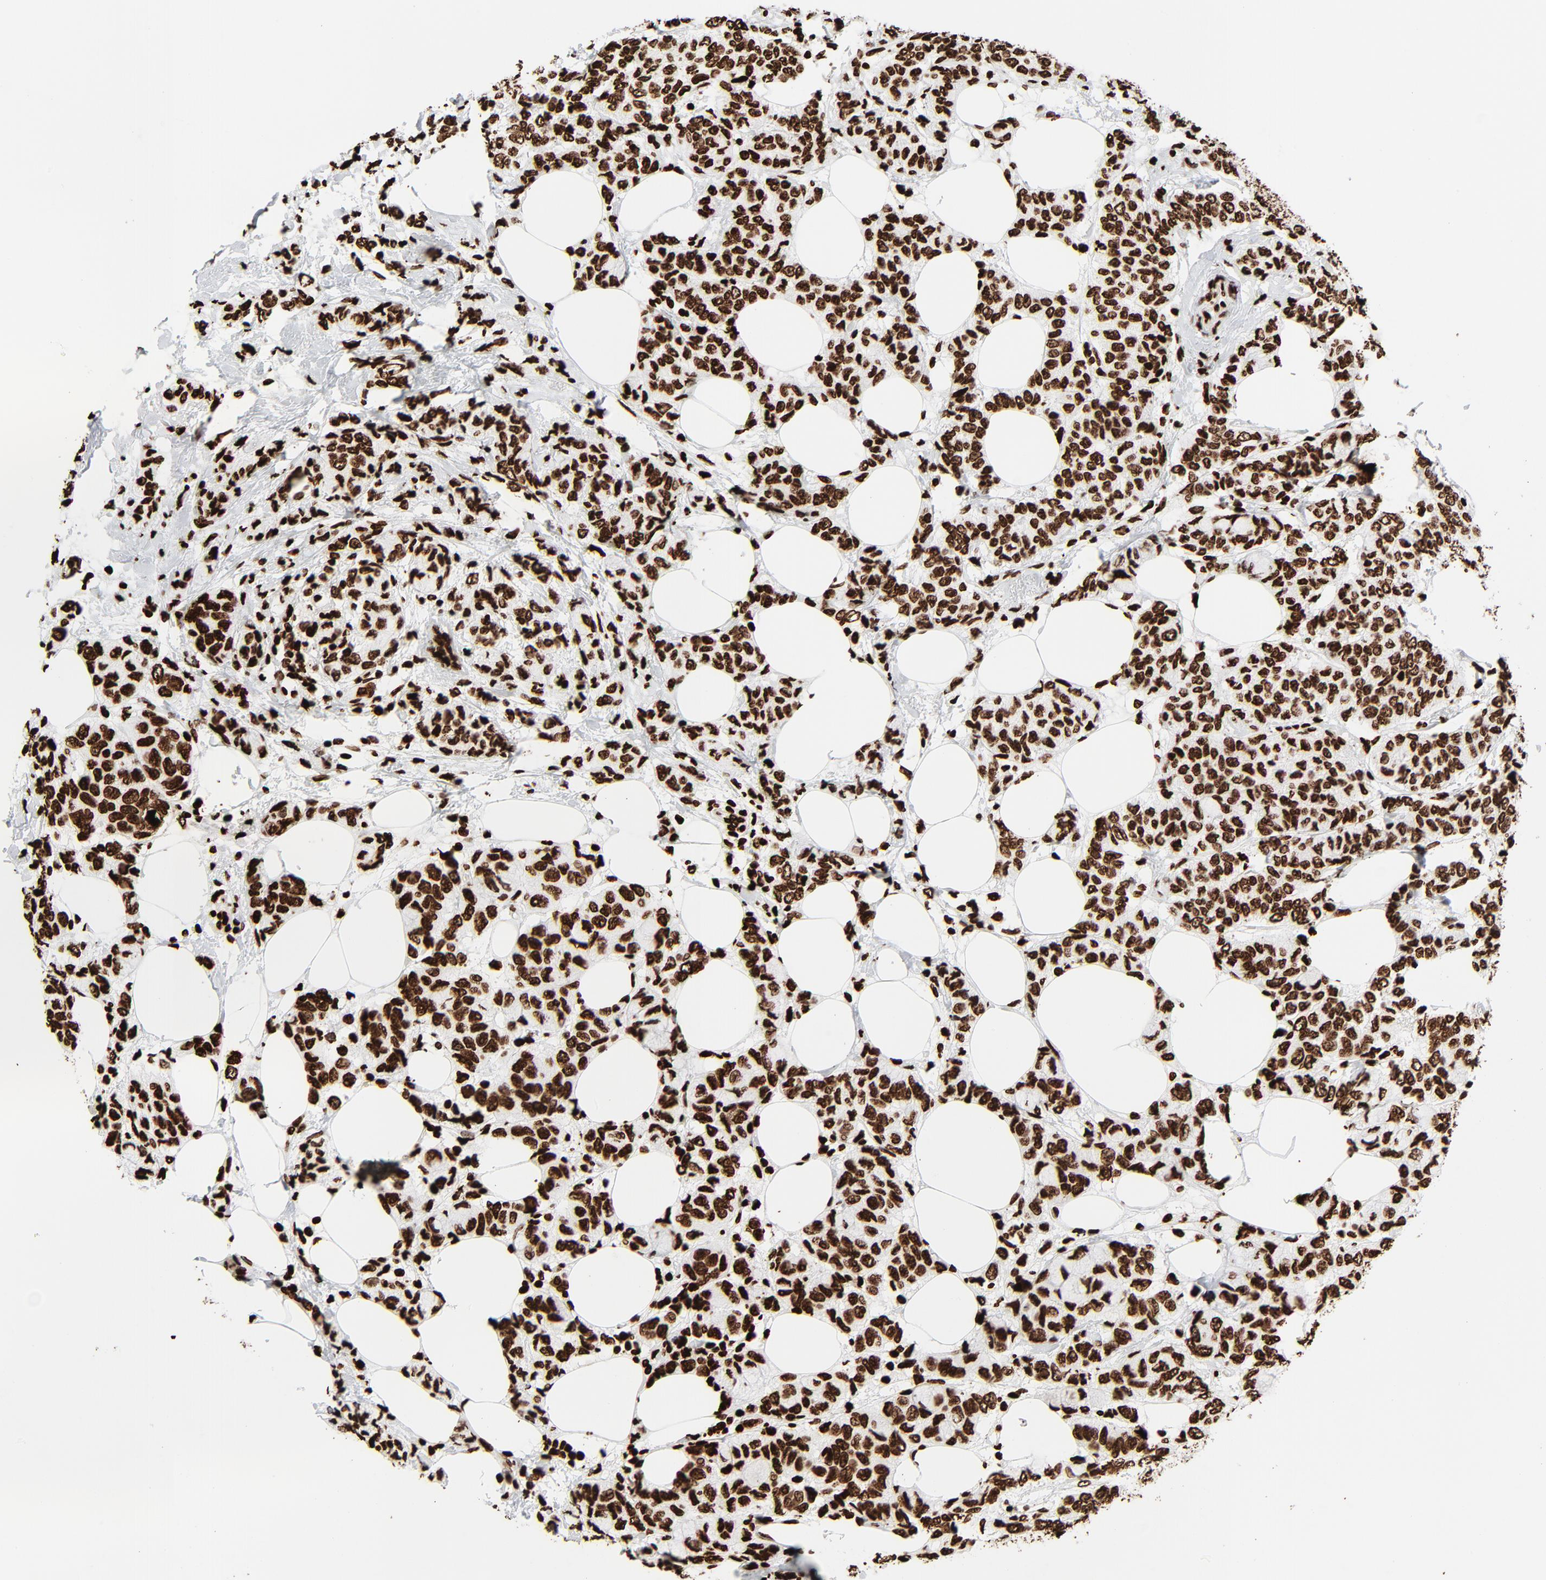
{"staining": {"intensity": "strong", "quantity": ">75%", "location": "nuclear"}, "tissue": "breast cancer", "cell_type": "Tumor cells", "image_type": "cancer", "snomed": [{"axis": "morphology", "description": "Lobular carcinoma"}, {"axis": "topography", "description": "Breast"}], "caption": "Immunohistochemistry staining of breast lobular carcinoma, which demonstrates high levels of strong nuclear staining in approximately >75% of tumor cells indicating strong nuclear protein expression. The staining was performed using DAB (brown) for protein detection and nuclei were counterstained in hematoxylin (blue).", "gene": "H3-4", "patient": {"sex": "female", "age": 60}}